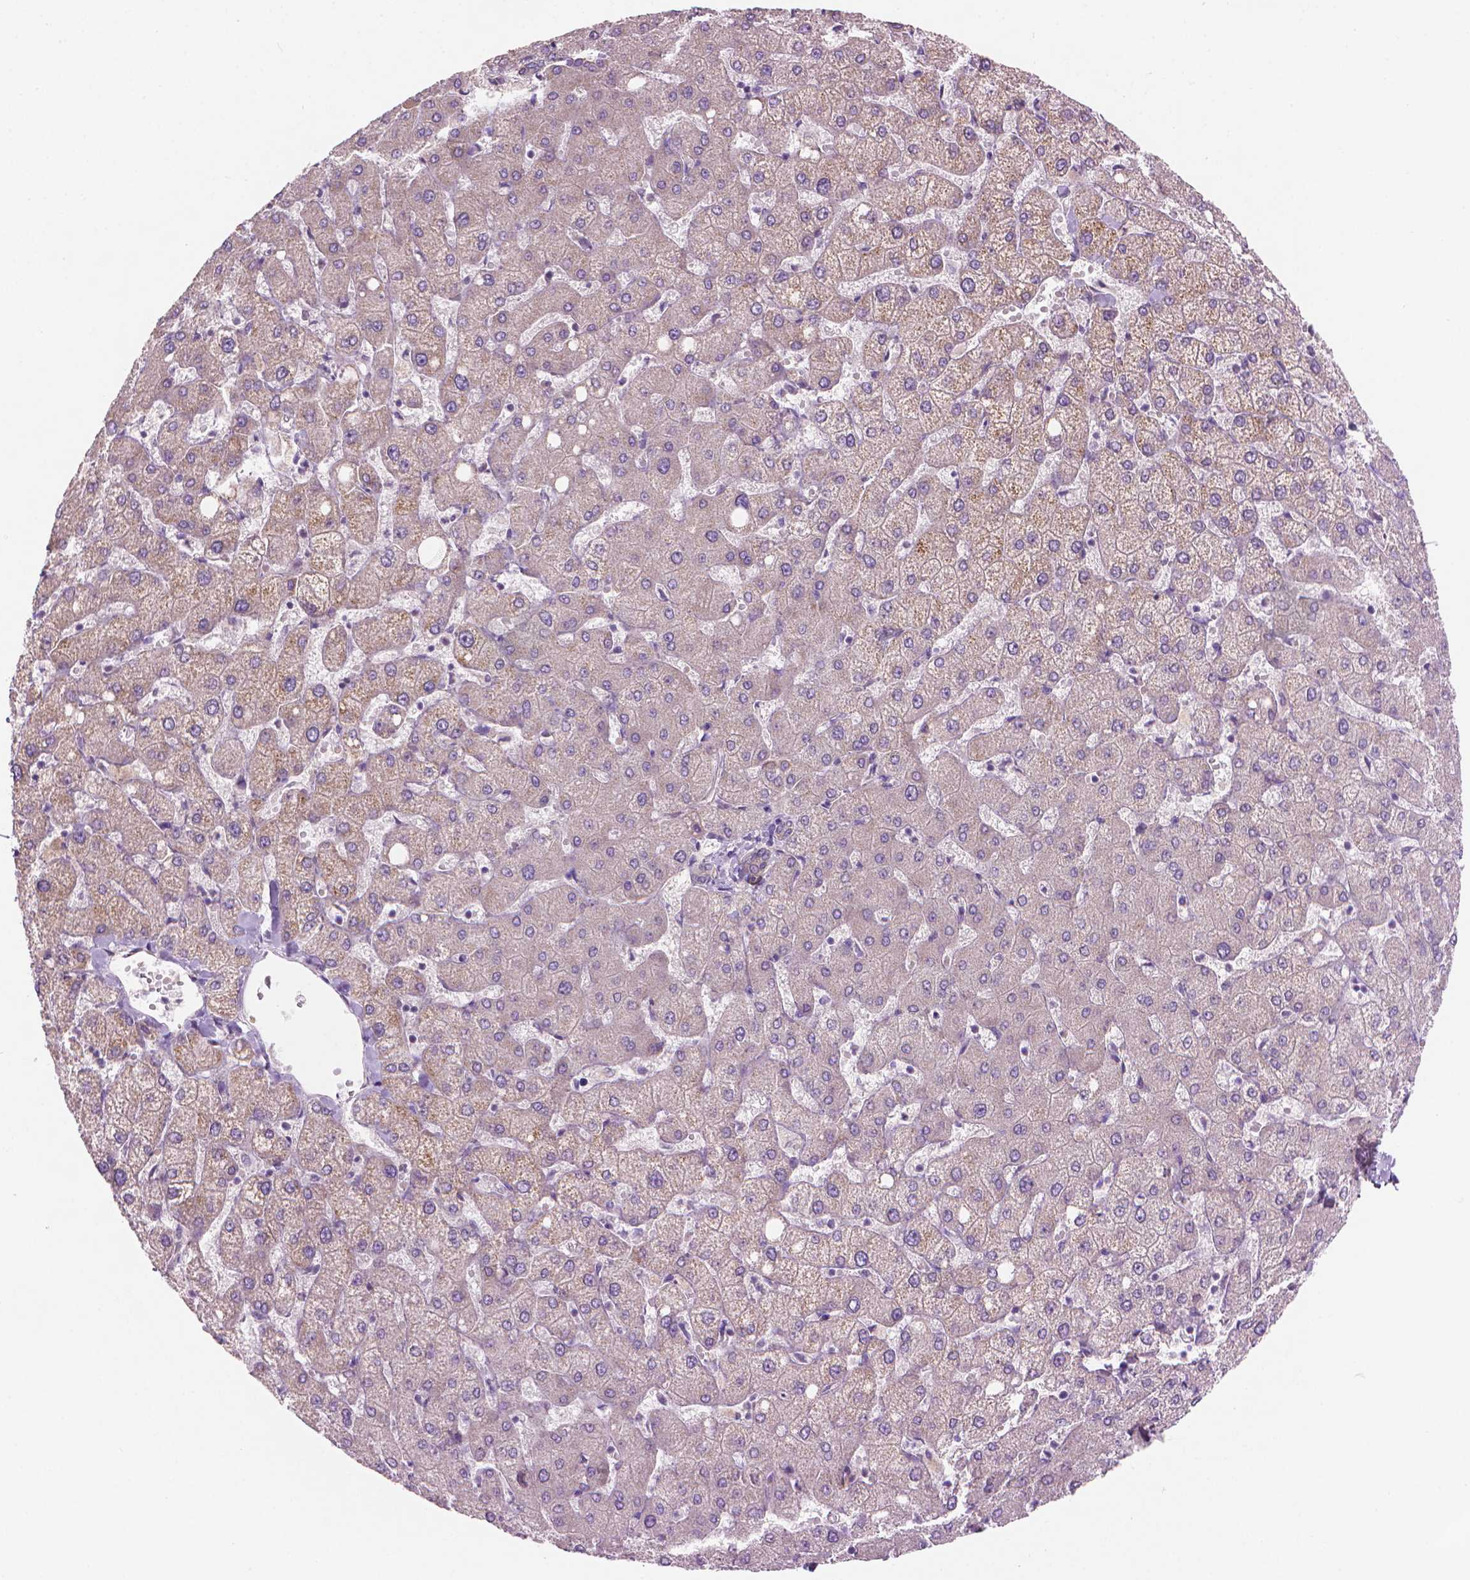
{"staining": {"intensity": "negative", "quantity": "none", "location": "none"}, "tissue": "liver", "cell_type": "Cholangiocytes", "image_type": "normal", "snomed": [{"axis": "morphology", "description": "Normal tissue, NOS"}, {"axis": "topography", "description": "Liver"}], "caption": "Cholangiocytes are negative for brown protein staining in unremarkable liver. (Brightfield microscopy of DAB IHC at high magnification).", "gene": "TTC29", "patient": {"sex": "female", "age": 54}}